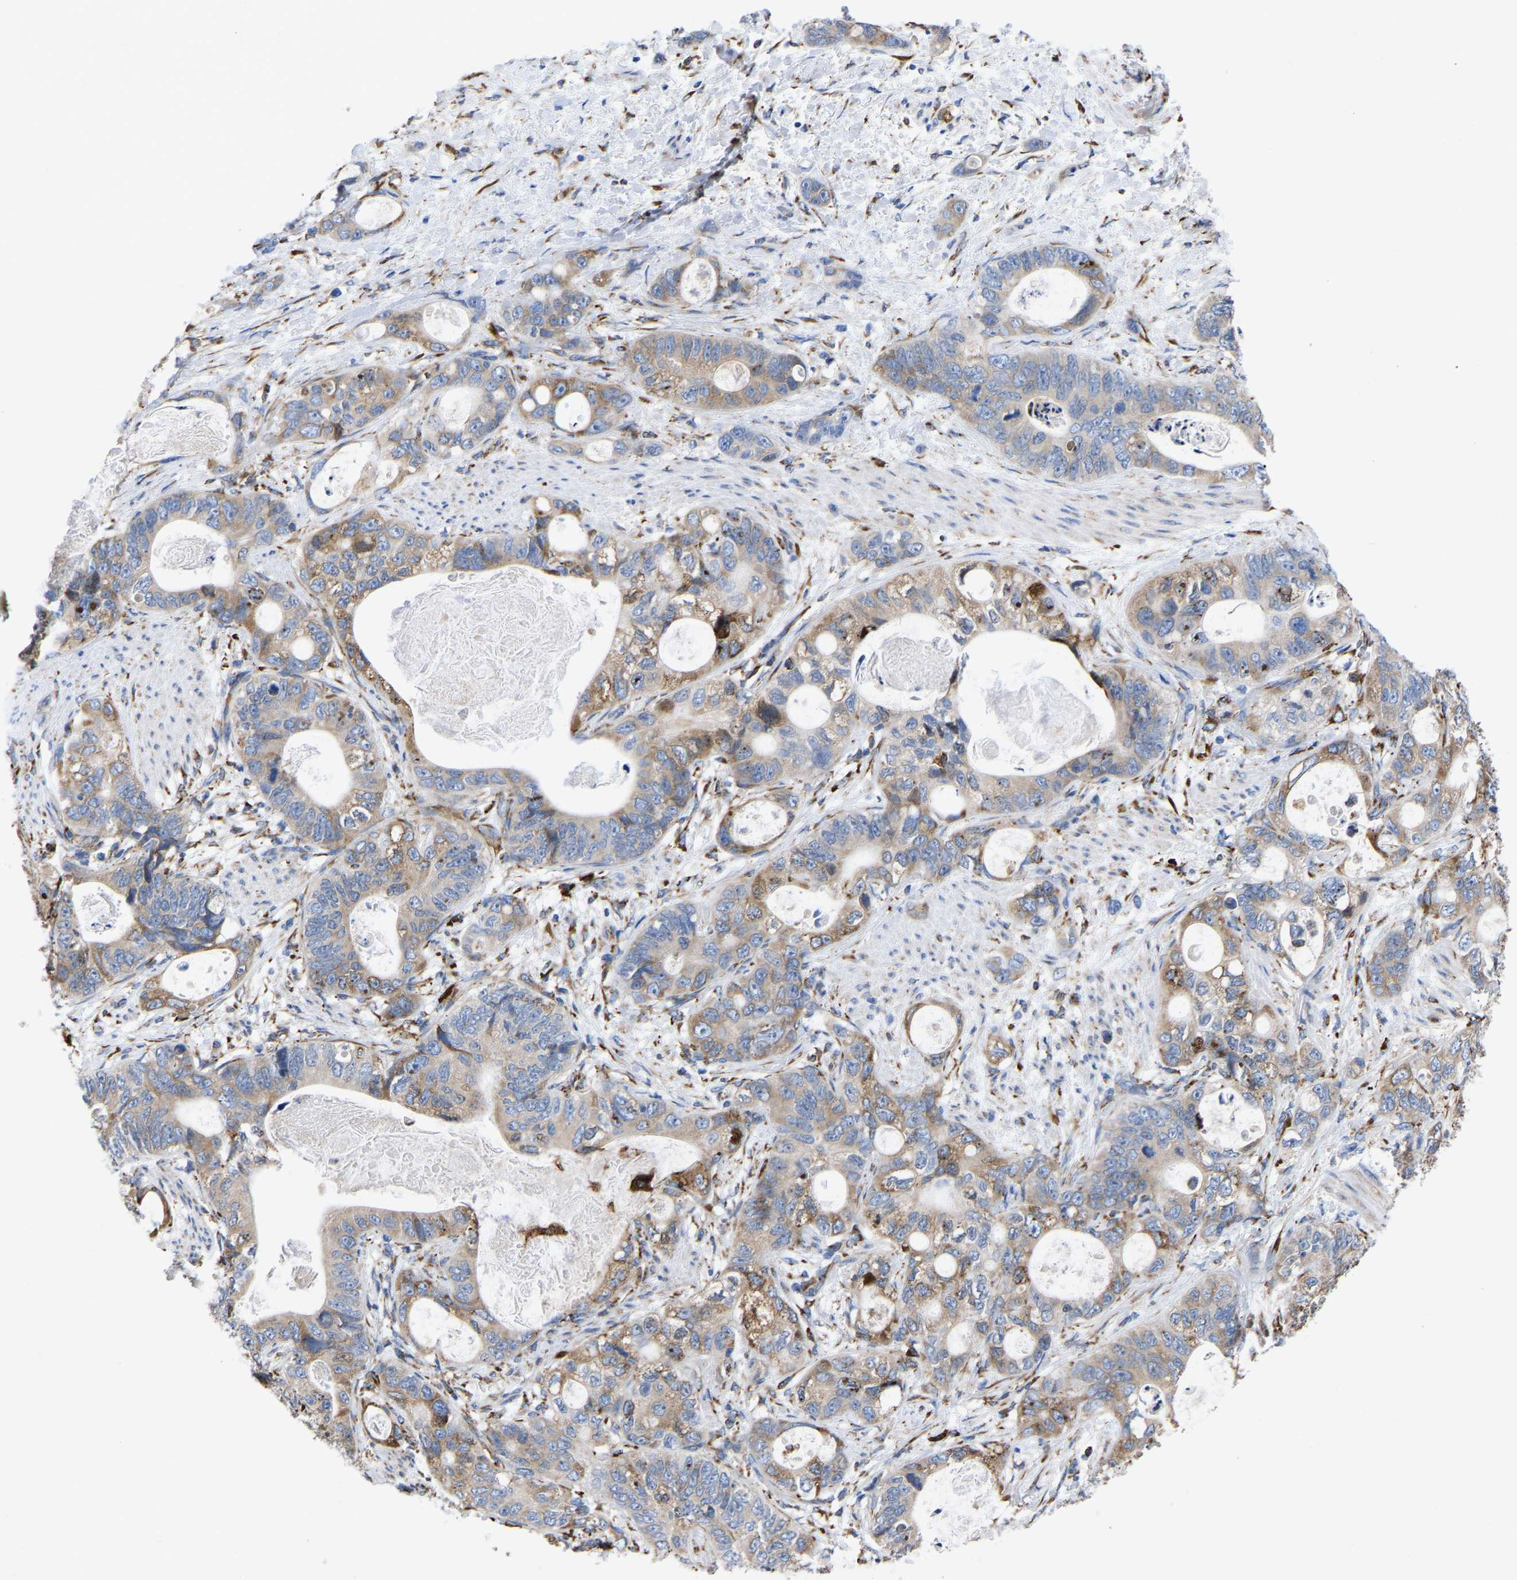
{"staining": {"intensity": "moderate", "quantity": "25%-75%", "location": "cytoplasmic/membranous"}, "tissue": "stomach cancer", "cell_type": "Tumor cells", "image_type": "cancer", "snomed": [{"axis": "morphology", "description": "Normal tissue, NOS"}, {"axis": "morphology", "description": "Adenocarcinoma, NOS"}, {"axis": "topography", "description": "Stomach"}], "caption": "Adenocarcinoma (stomach) stained with DAB immunohistochemistry exhibits medium levels of moderate cytoplasmic/membranous staining in about 25%-75% of tumor cells.", "gene": "P4HB", "patient": {"sex": "female", "age": 89}}